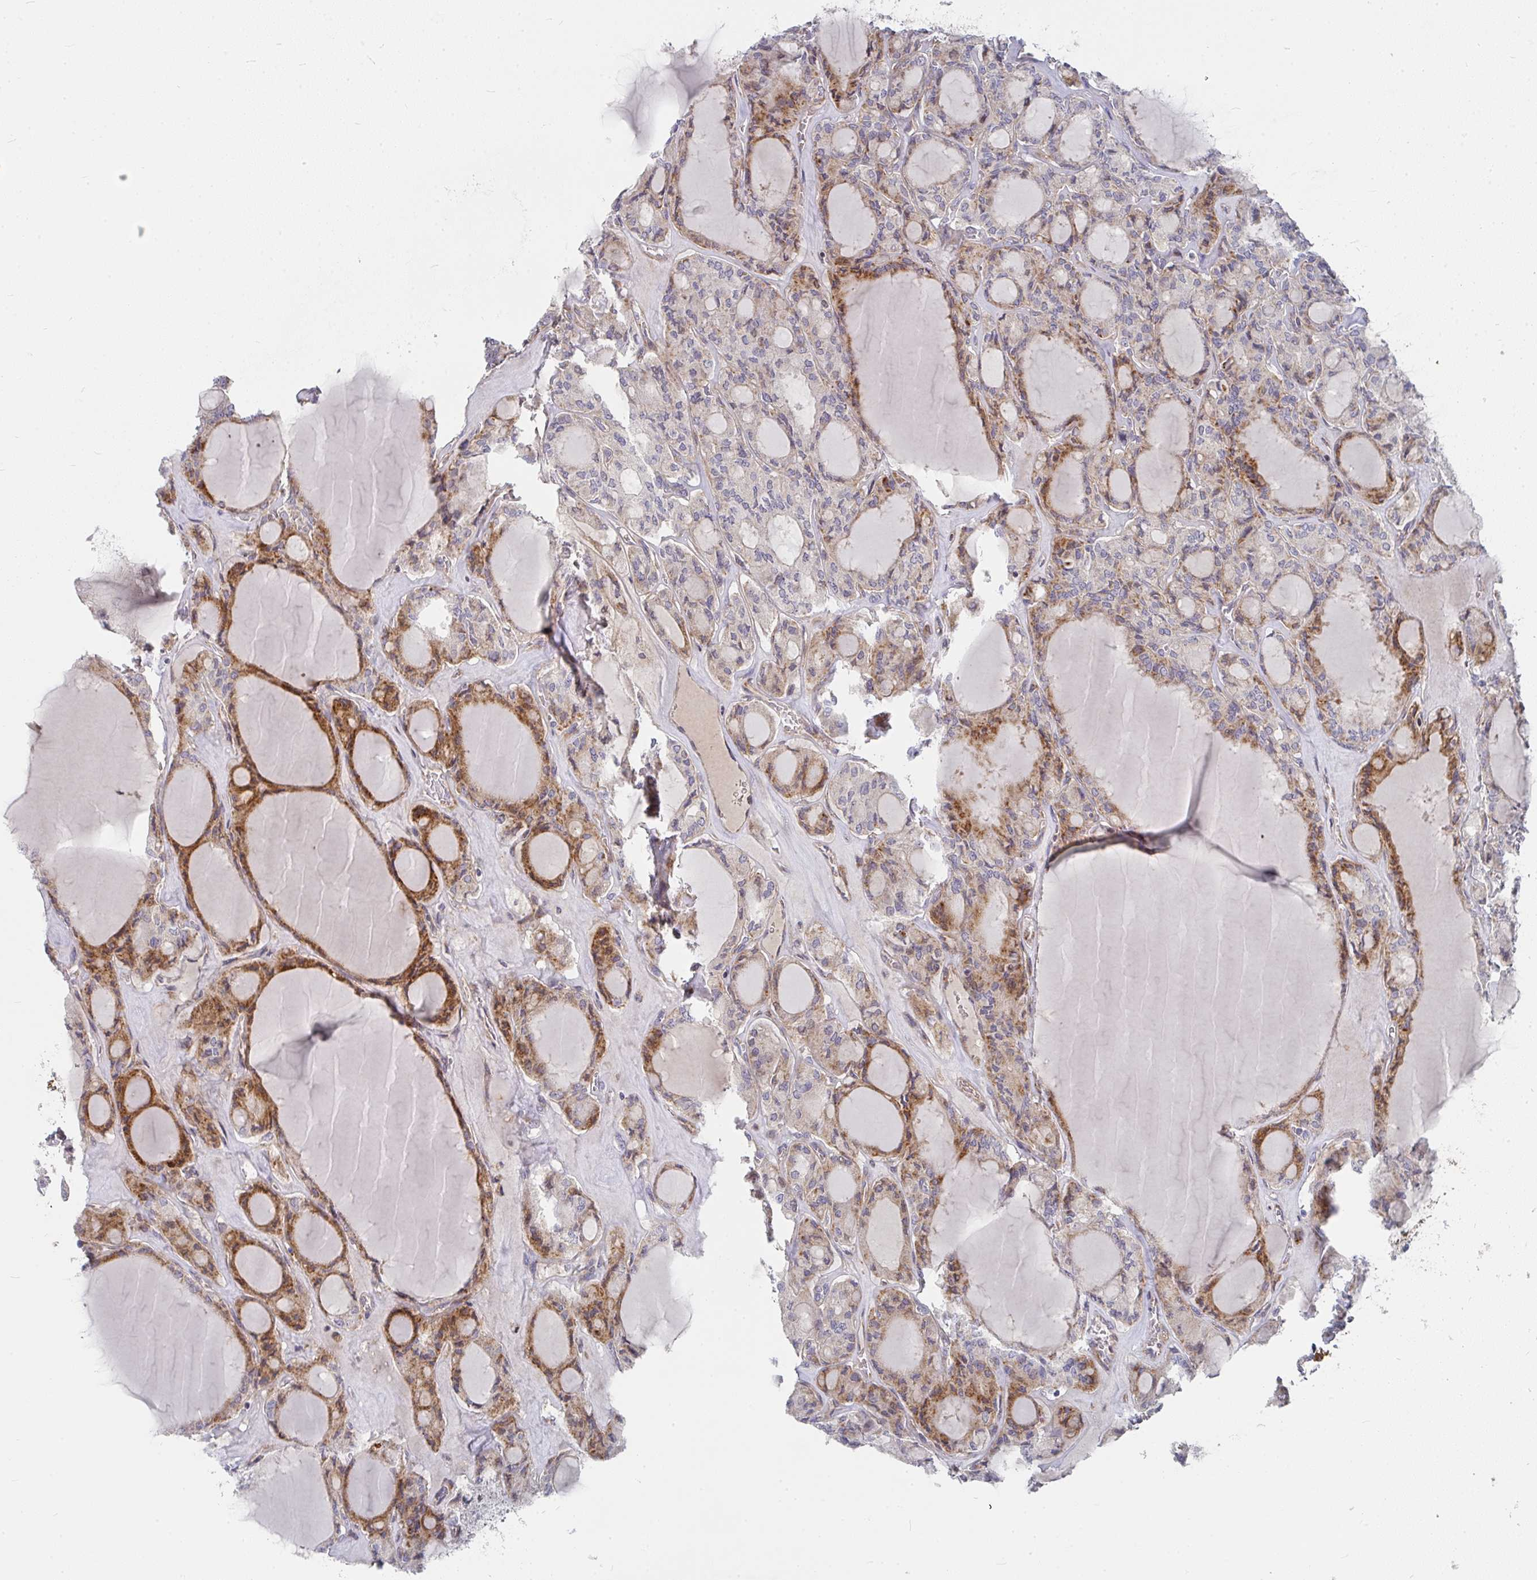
{"staining": {"intensity": "strong", "quantity": "<25%", "location": "cytoplasmic/membranous"}, "tissue": "thyroid cancer", "cell_type": "Tumor cells", "image_type": "cancer", "snomed": [{"axis": "morphology", "description": "Follicular adenoma carcinoma, NOS"}, {"axis": "topography", "description": "Thyroid gland"}], "caption": "About <25% of tumor cells in thyroid follicular adenoma carcinoma demonstrate strong cytoplasmic/membranous protein staining as visualized by brown immunohistochemical staining.", "gene": "RHEBL1", "patient": {"sex": "female", "age": 63}}